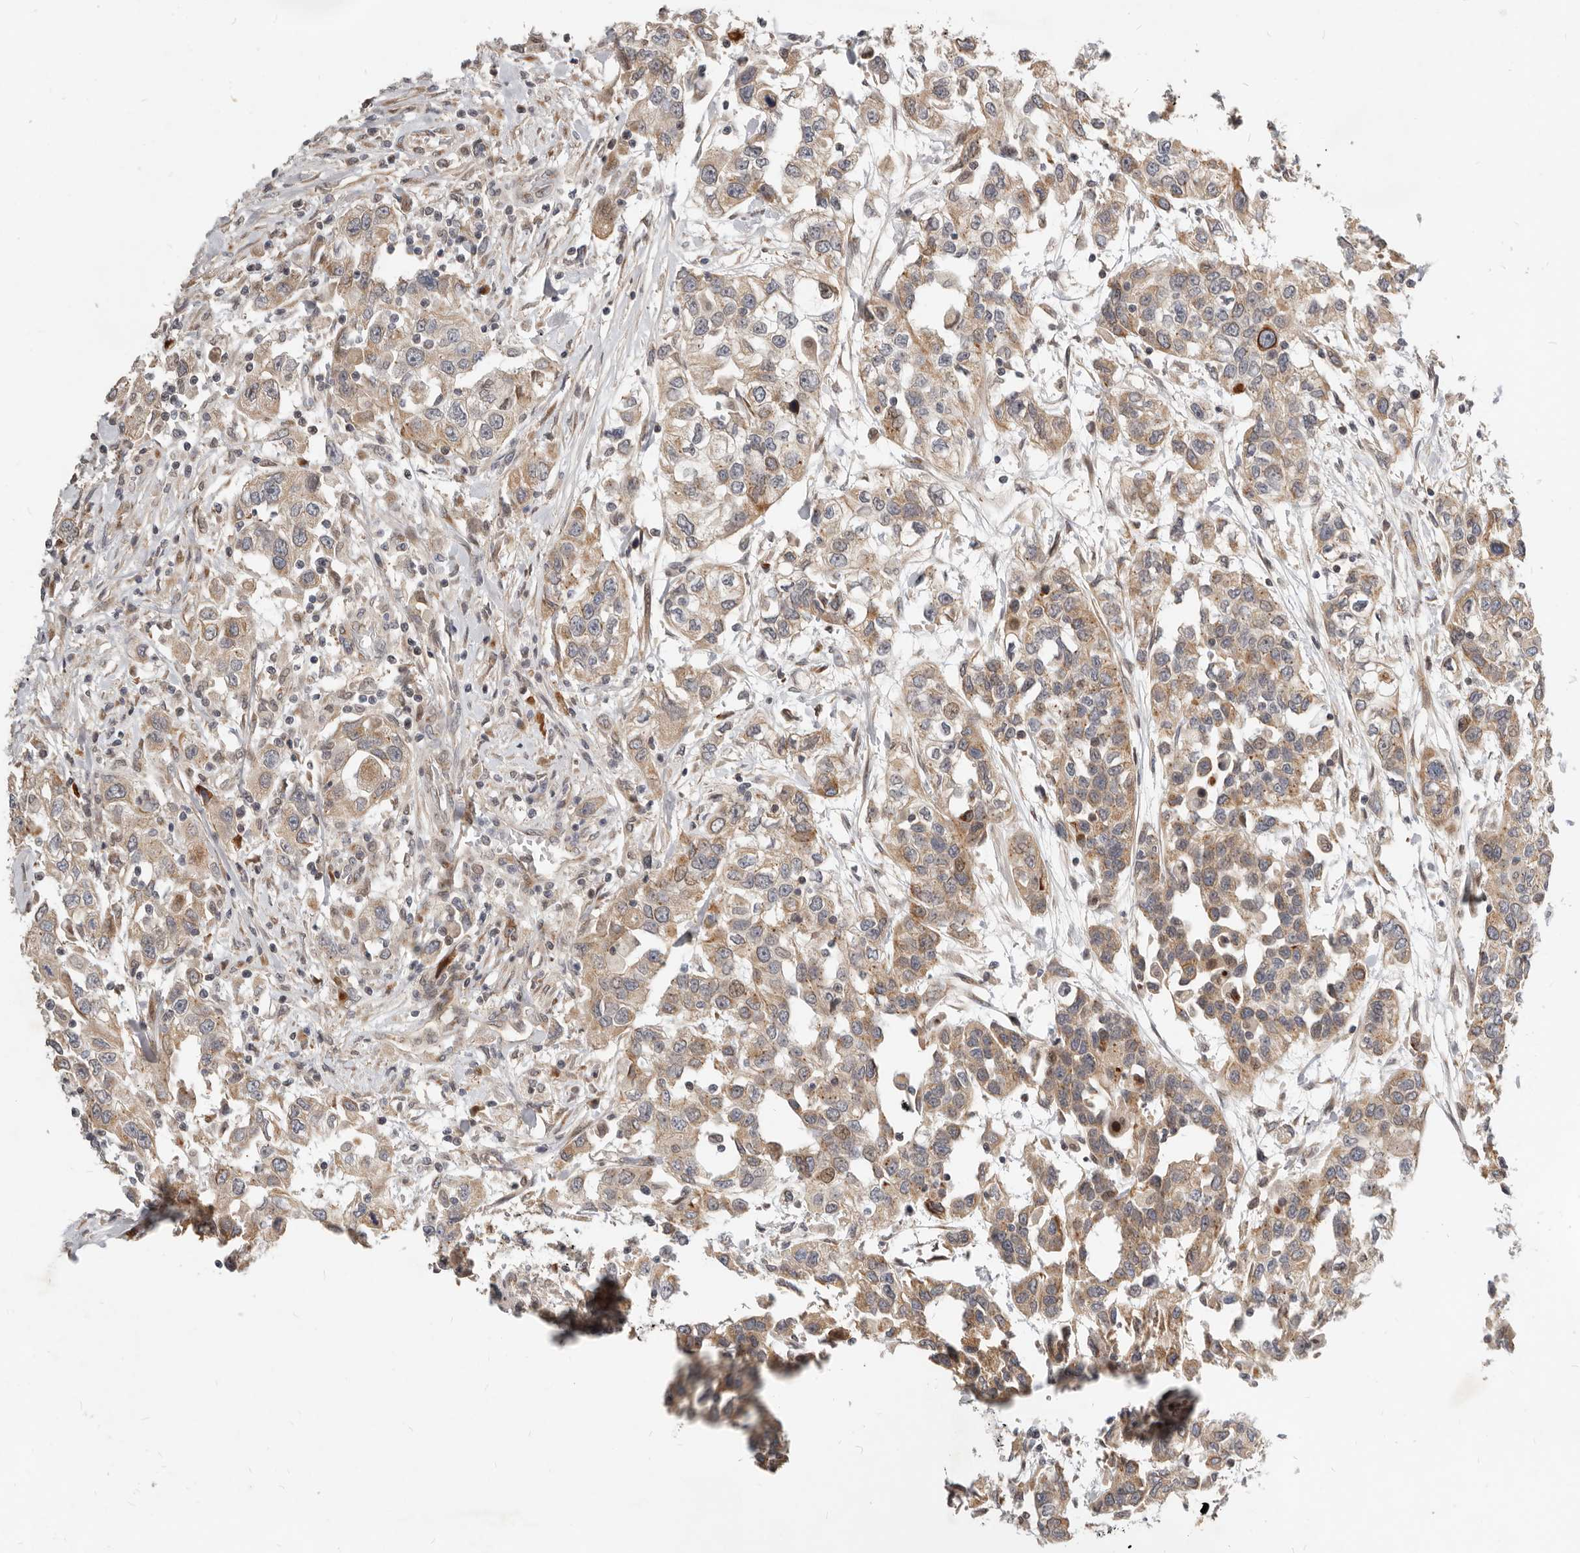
{"staining": {"intensity": "moderate", "quantity": ">75%", "location": "cytoplasmic/membranous"}, "tissue": "urothelial cancer", "cell_type": "Tumor cells", "image_type": "cancer", "snomed": [{"axis": "morphology", "description": "Urothelial carcinoma, High grade"}, {"axis": "topography", "description": "Urinary bladder"}], "caption": "Brown immunohistochemical staining in human high-grade urothelial carcinoma exhibits moderate cytoplasmic/membranous staining in approximately >75% of tumor cells. (Brightfield microscopy of DAB IHC at high magnification).", "gene": "NPY4R", "patient": {"sex": "female", "age": 80}}